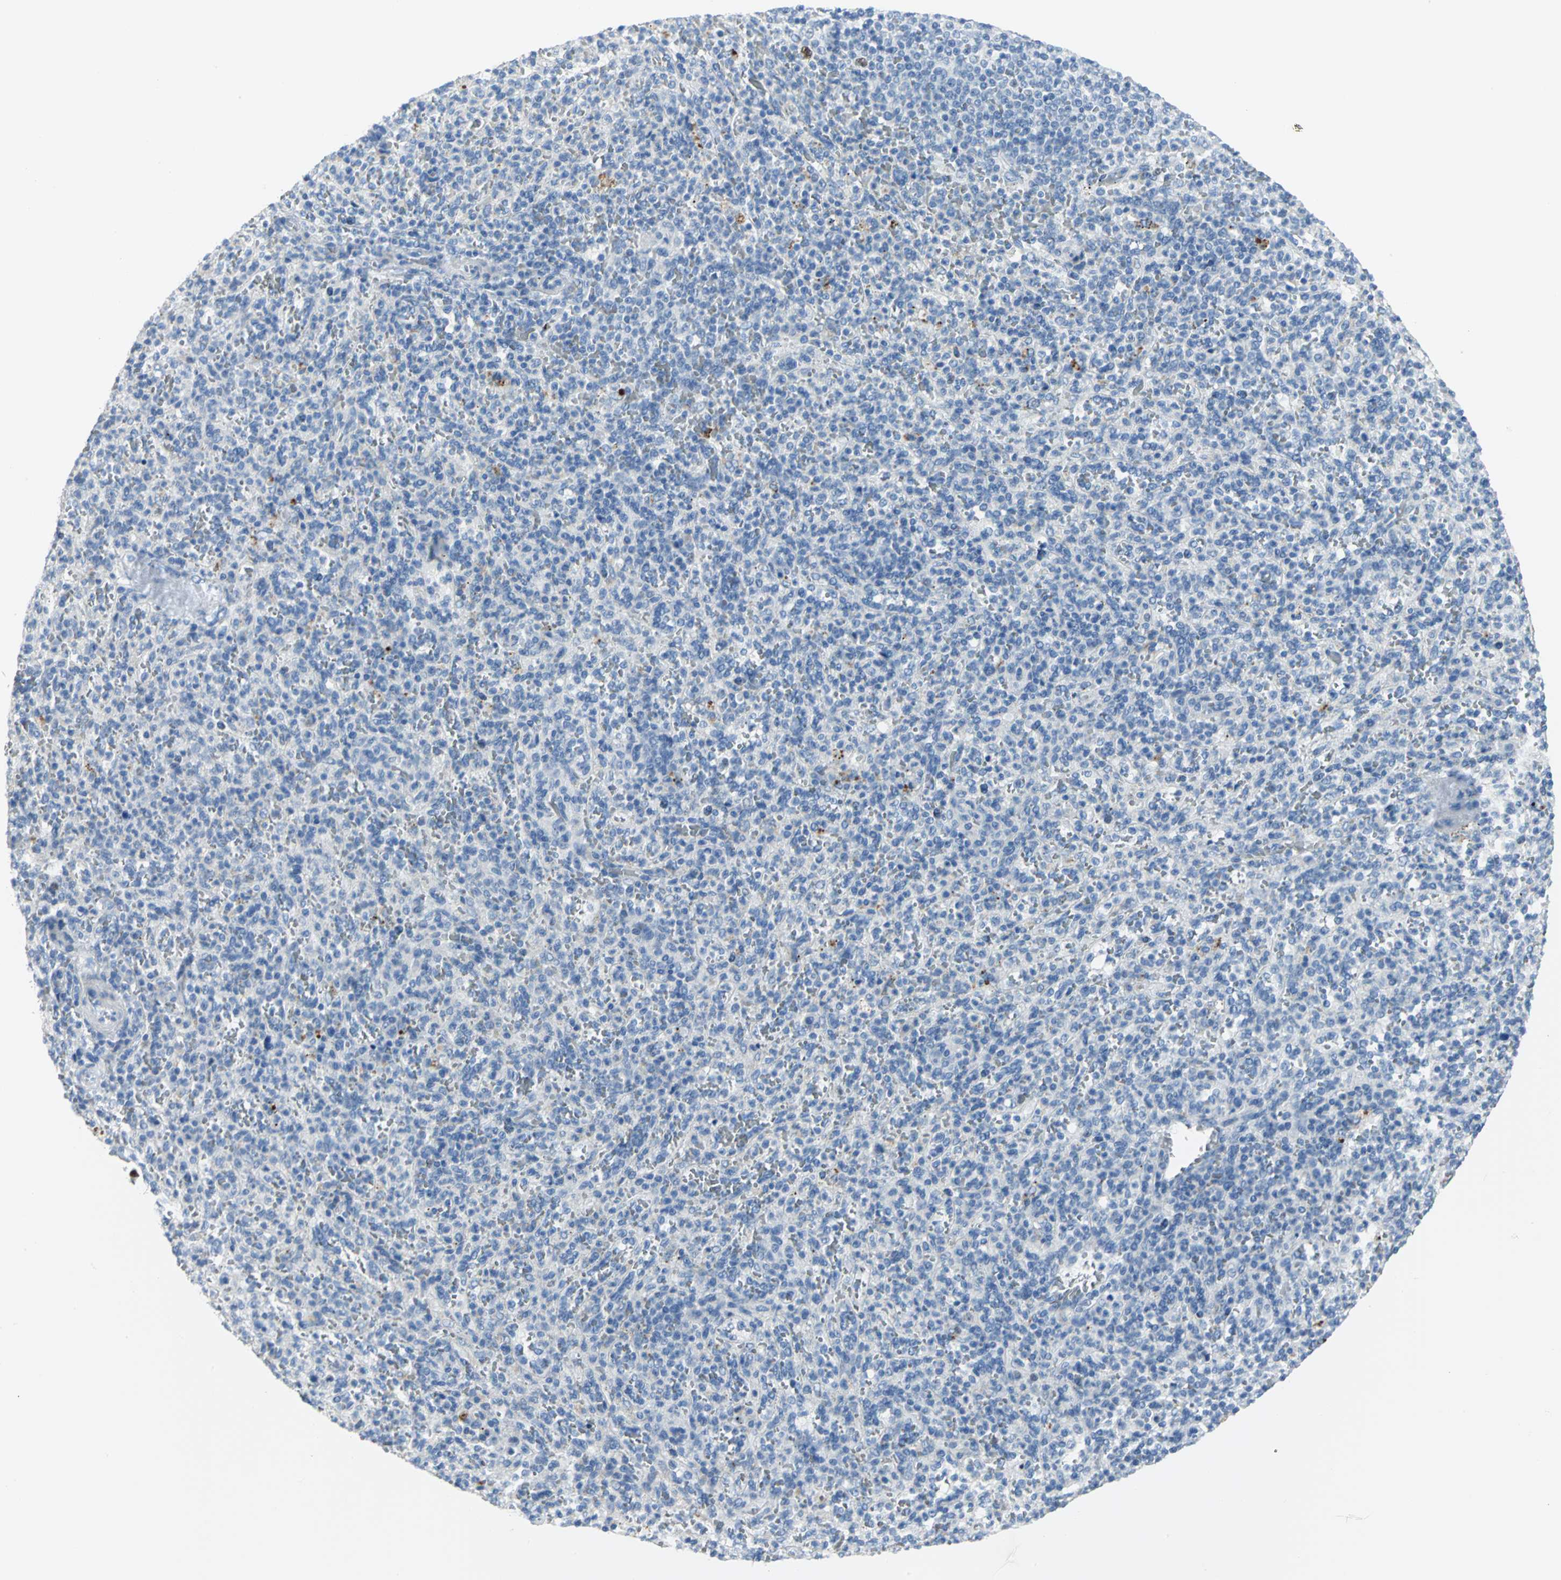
{"staining": {"intensity": "negative", "quantity": "none", "location": "none"}, "tissue": "spleen", "cell_type": "Cells in red pulp", "image_type": "normal", "snomed": [{"axis": "morphology", "description": "Normal tissue, NOS"}, {"axis": "topography", "description": "Spleen"}], "caption": "A high-resolution photomicrograph shows immunohistochemistry staining of unremarkable spleen, which demonstrates no significant positivity in cells in red pulp.", "gene": "MCM3", "patient": {"sex": "male", "age": 36}}